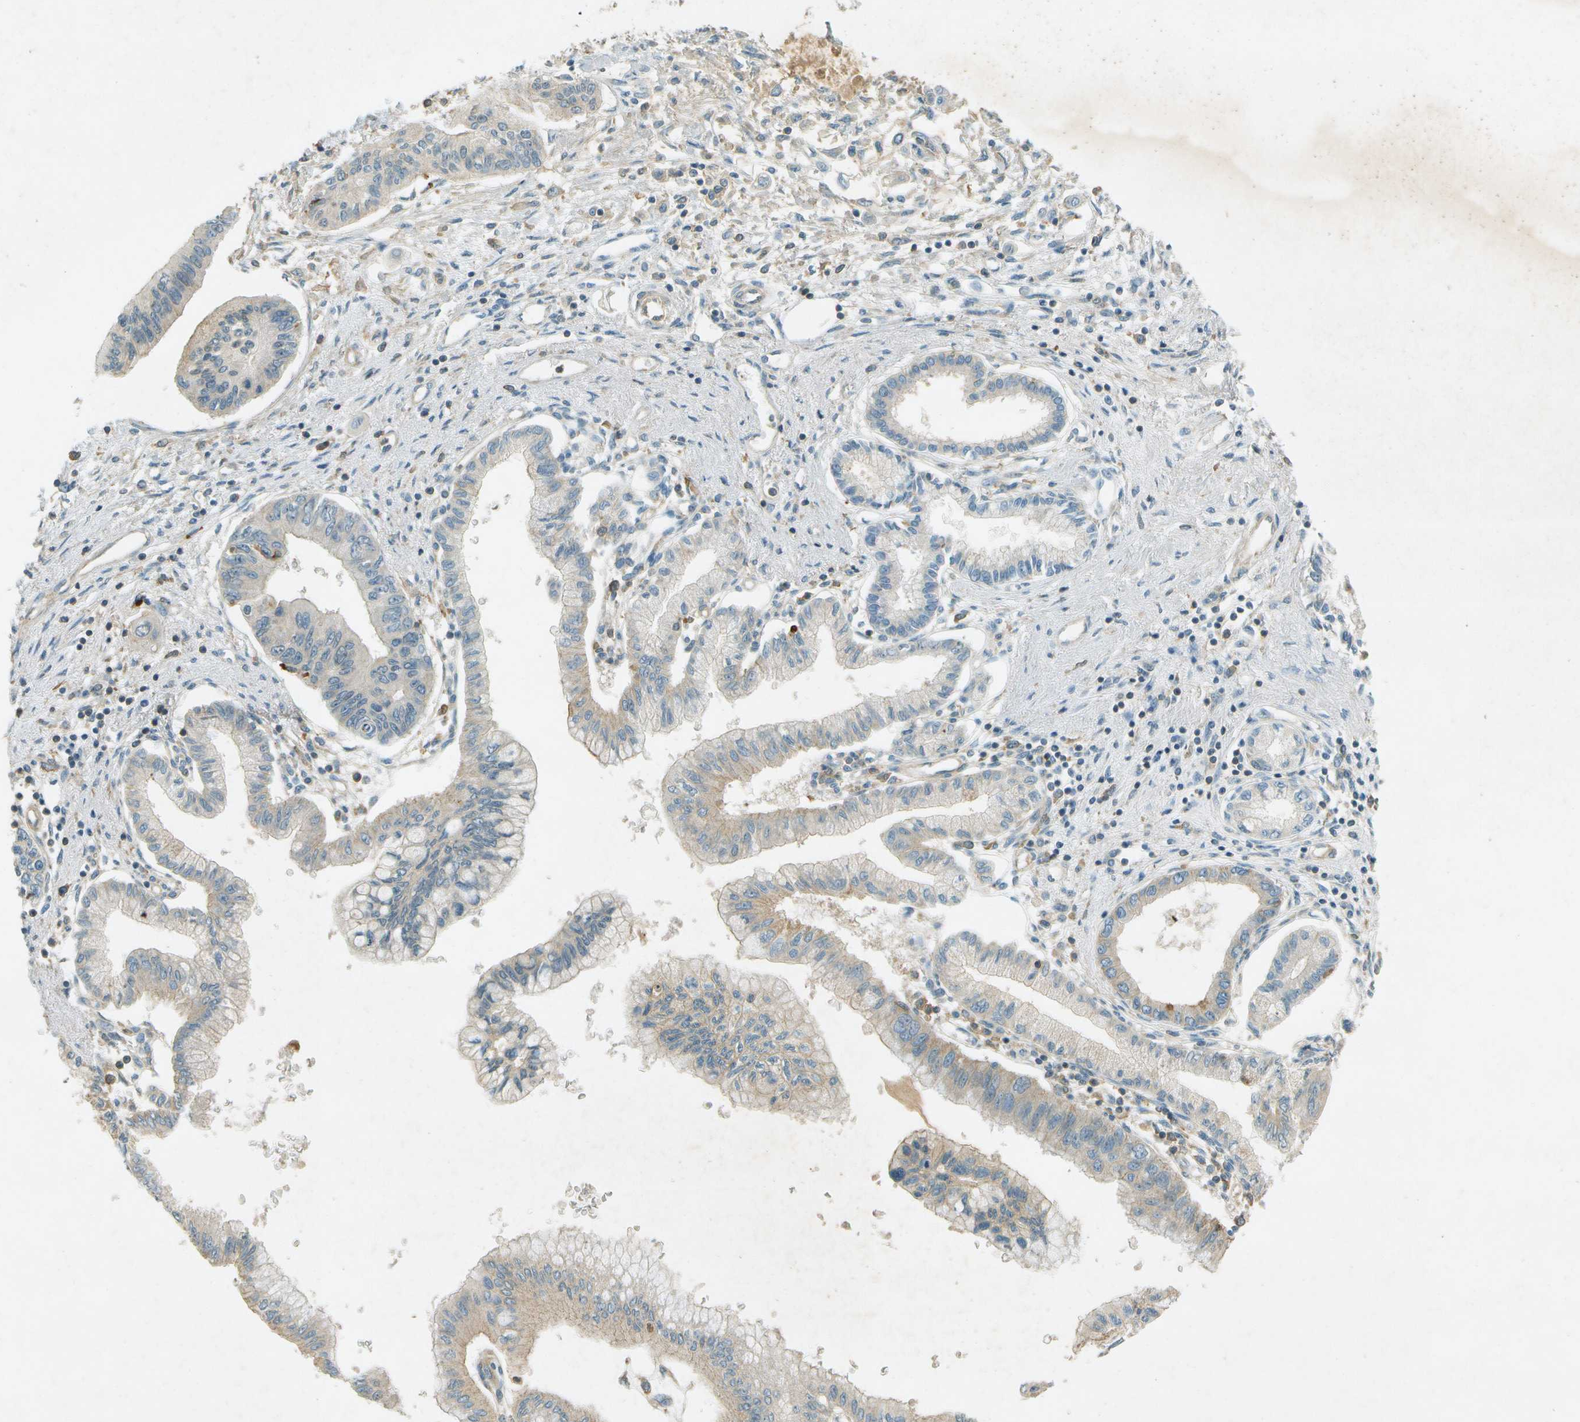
{"staining": {"intensity": "weak", "quantity": "25%-75%", "location": "cytoplasmic/membranous"}, "tissue": "pancreatic cancer", "cell_type": "Tumor cells", "image_type": "cancer", "snomed": [{"axis": "morphology", "description": "Adenocarcinoma, NOS"}, {"axis": "topography", "description": "Pancreas"}], "caption": "The micrograph shows staining of adenocarcinoma (pancreatic), revealing weak cytoplasmic/membranous protein positivity (brown color) within tumor cells.", "gene": "NUDT4", "patient": {"sex": "female", "age": 77}}